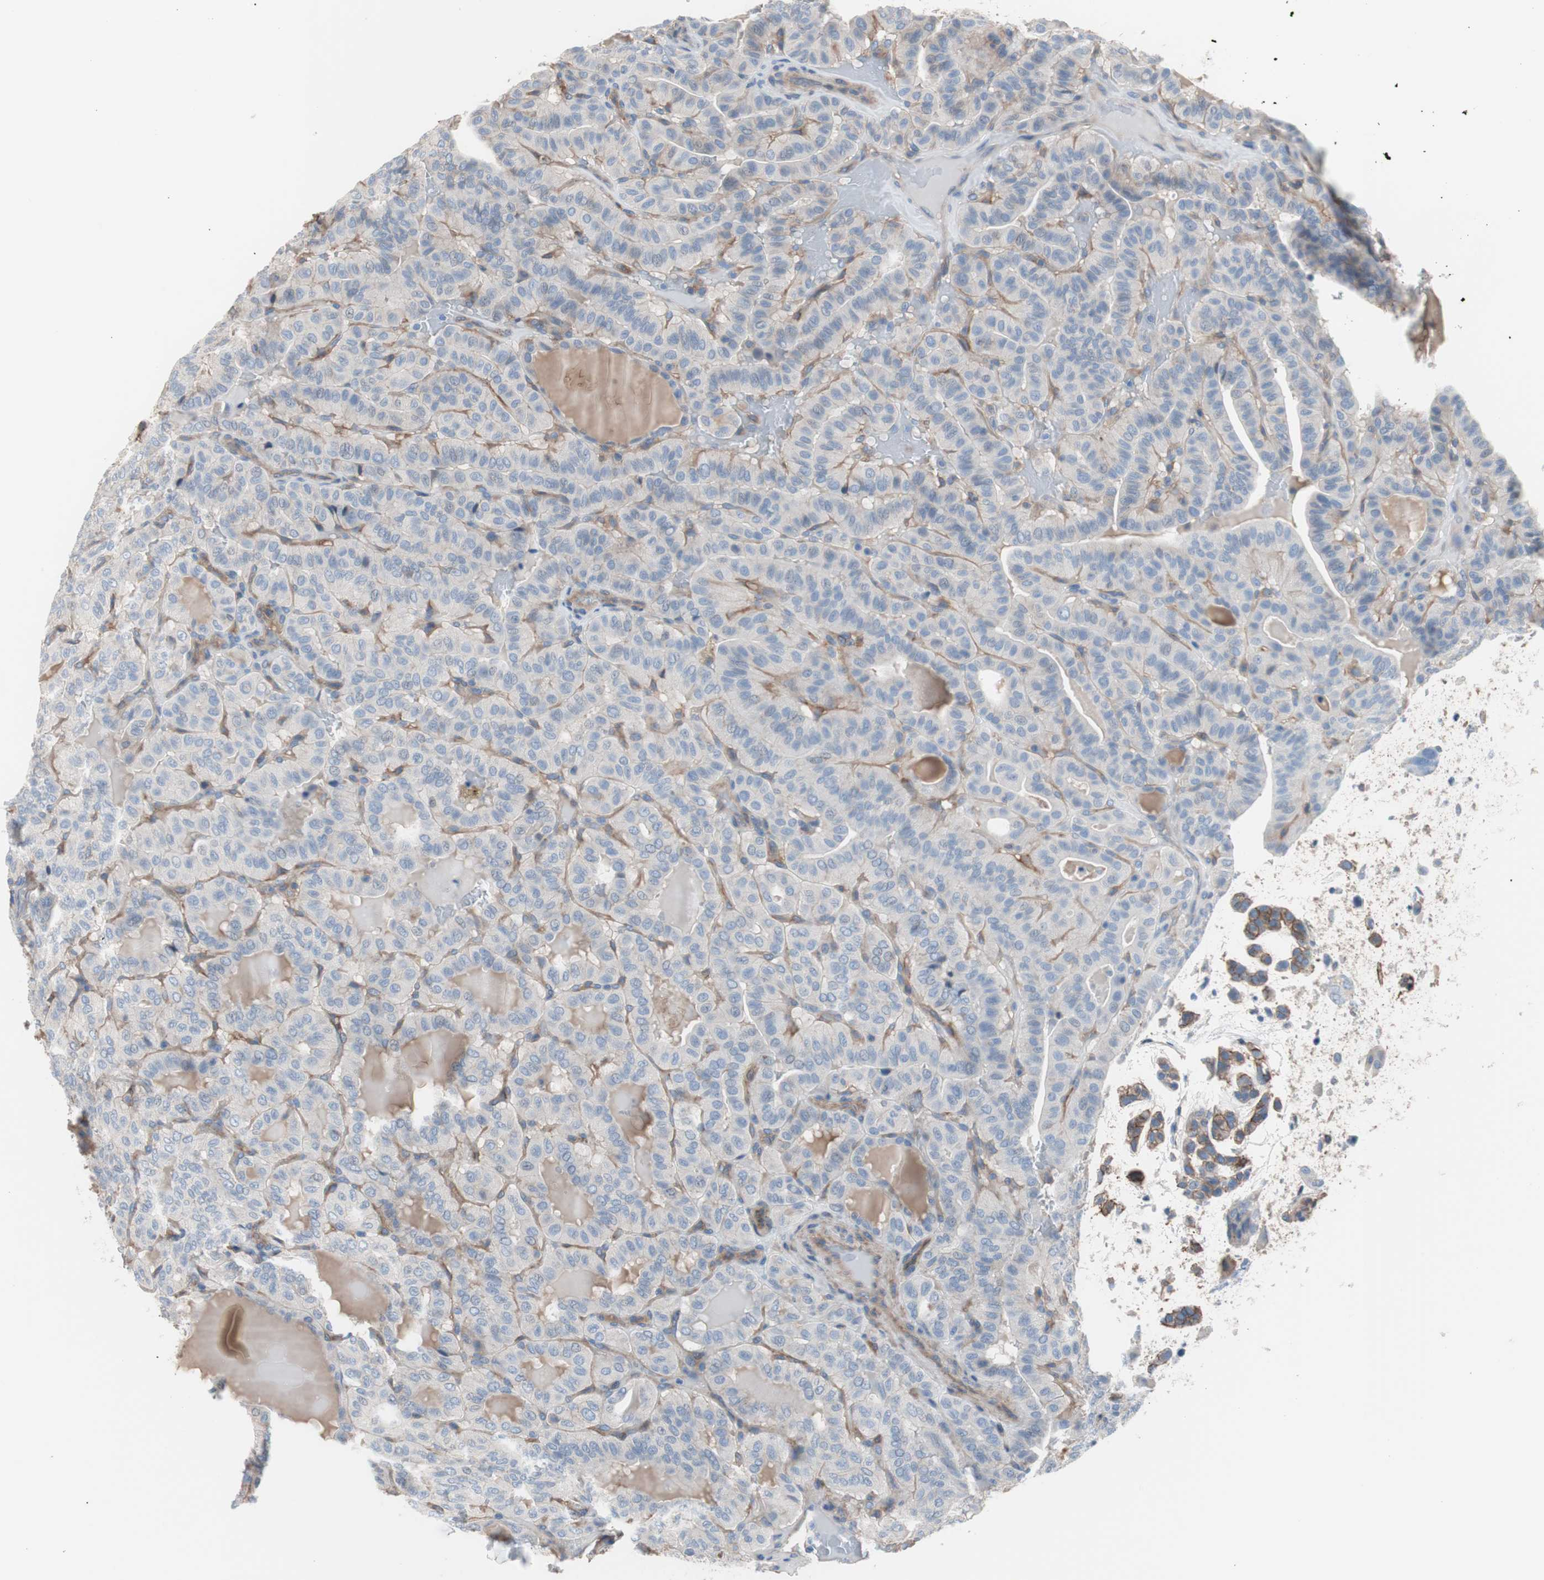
{"staining": {"intensity": "negative", "quantity": "none", "location": "none"}, "tissue": "thyroid cancer", "cell_type": "Tumor cells", "image_type": "cancer", "snomed": [{"axis": "morphology", "description": "Papillary adenocarcinoma, NOS"}, {"axis": "topography", "description": "Thyroid gland"}], "caption": "Tumor cells are negative for protein expression in human thyroid cancer.", "gene": "CD81", "patient": {"sex": "male", "age": 77}}